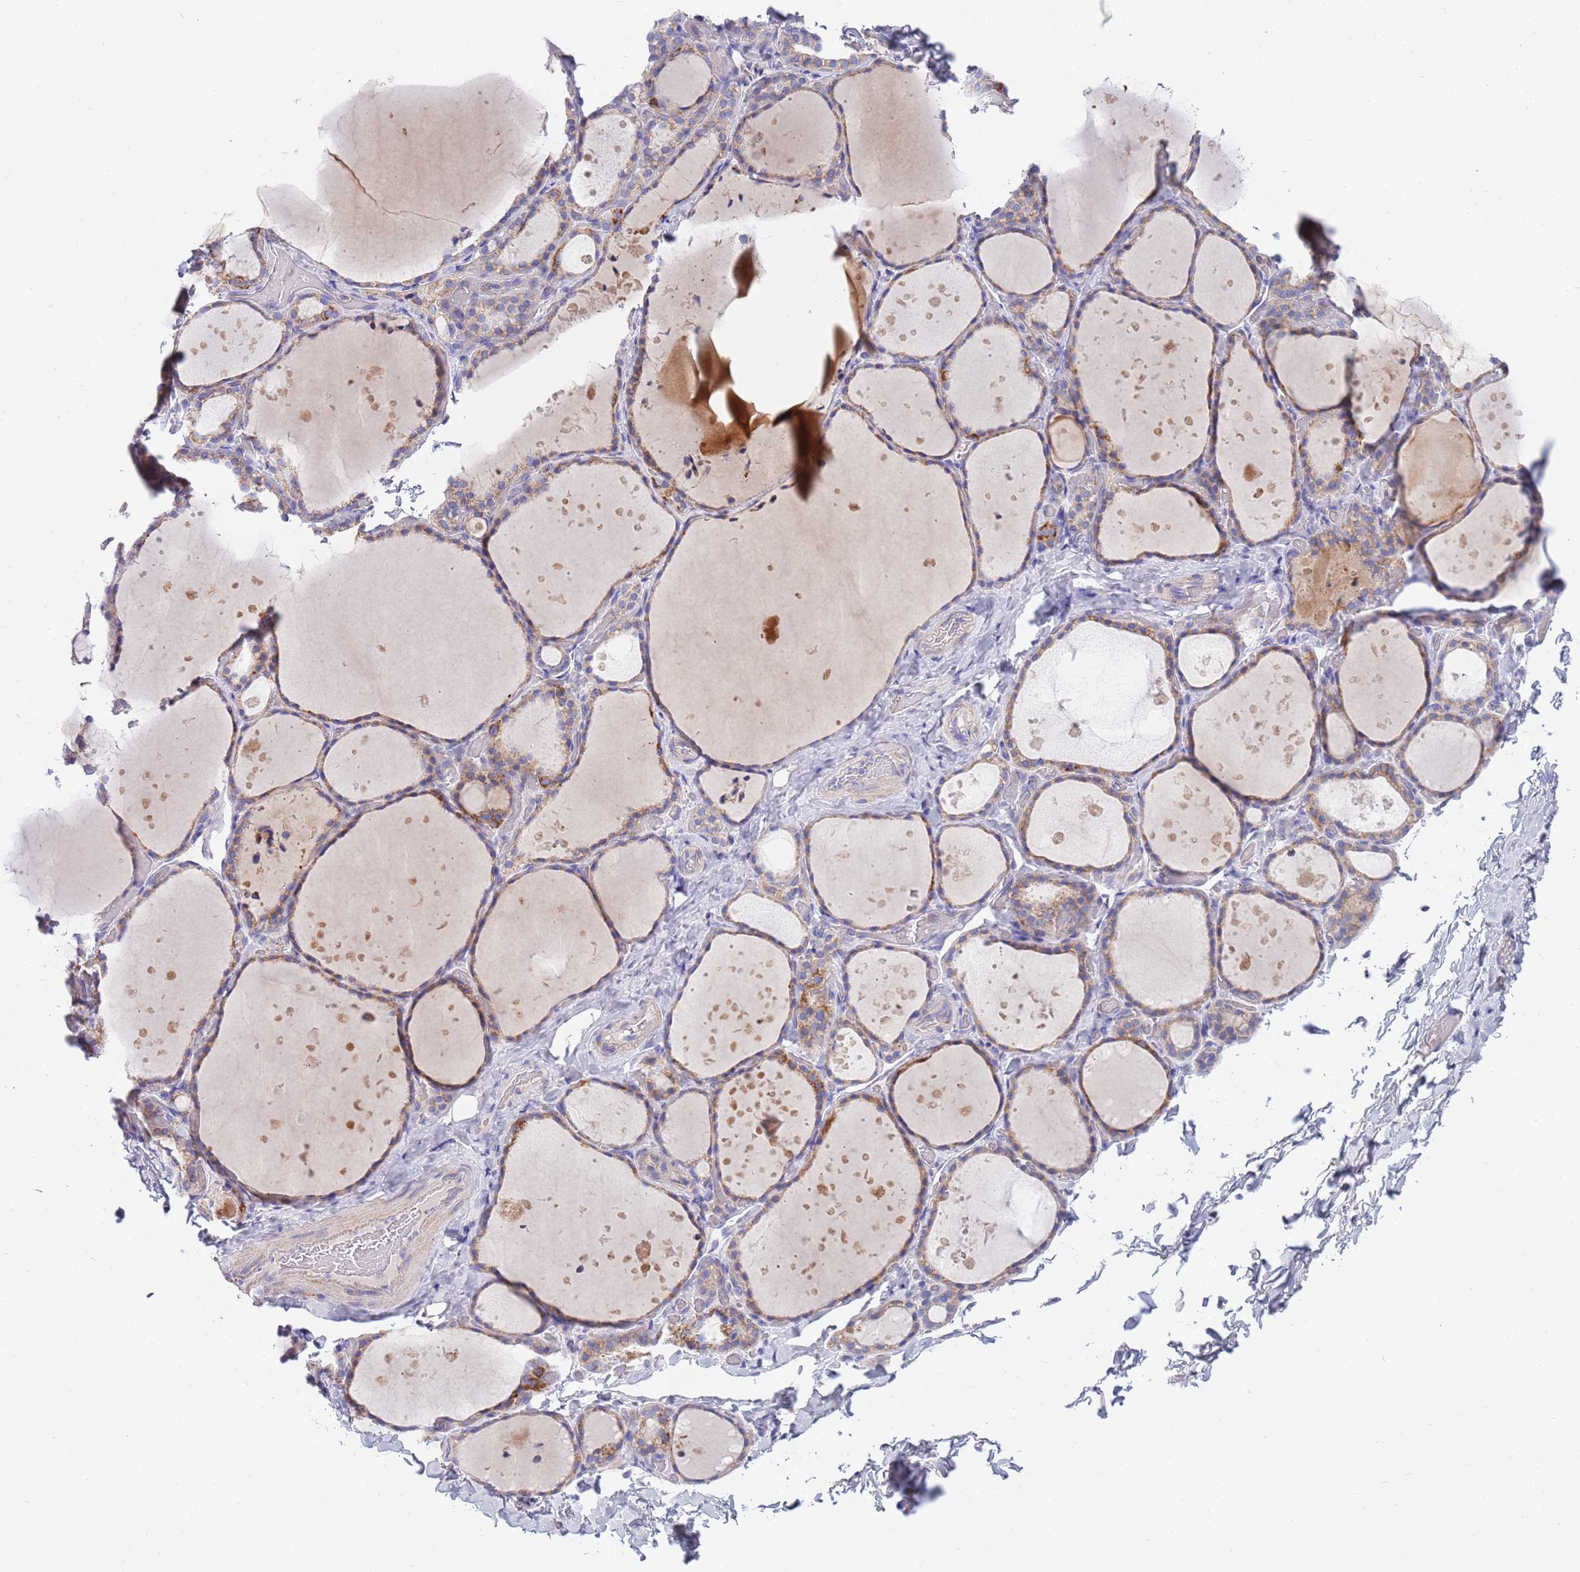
{"staining": {"intensity": "moderate", "quantity": ">75%", "location": "cytoplasmic/membranous"}, "tissue": "thyroid gland", "cell_type": "Glandular cells", "image_type": "normal", "snomed": [{"axis": "morphology", "description": "Normal tissue, NOS"}, {"axis": "topography", "description": "Thyroid gland"}], "caption": "Thyroid gland stained for a protein shows moderate cytoplasmic/membranous positivity in glandular cells.", "gene": "EMC8", "patient": {"sex": "female", "age": 44}}